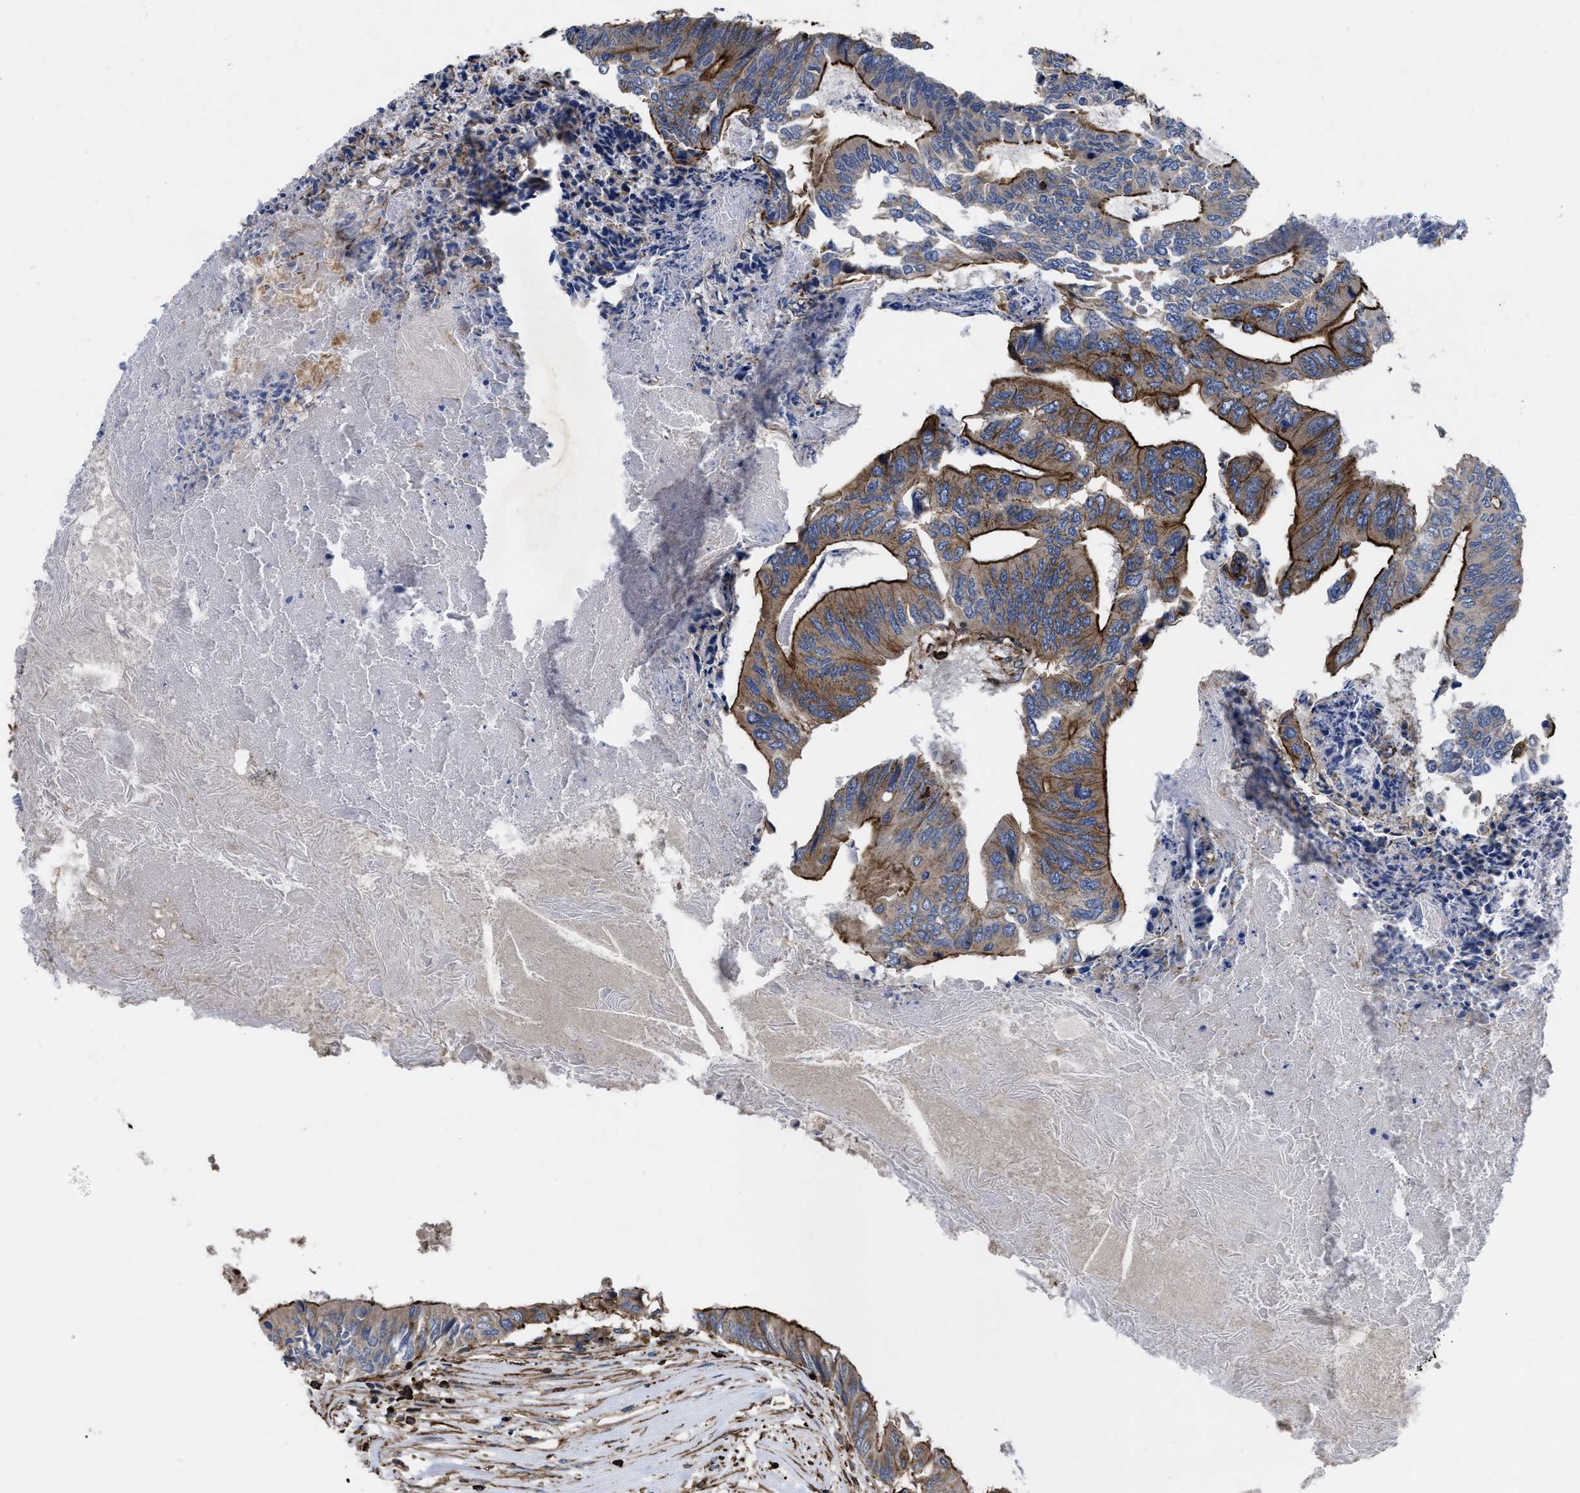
{"staining": {"intensity": "strong", "quantity": ">75%", "location": "cytoplasmic/membranous"}, "tissue": "colorectal cancer", "cell_type": "Tumor cells", "image_type": "cancer", "snomed": [{"axis": "morphology", "description": "Adenocarcinoma, NOS"}, {"axis": "topography", "description": "Rectum"}], "caption": "The histopathology image exhibits staining of colorectal cancer, revealing strong cytoplasmic/membranous protein staining (brown color) within tumor cells.", "gene": "SCUBE2", "patient": {"sex": "male", "age": 63}}